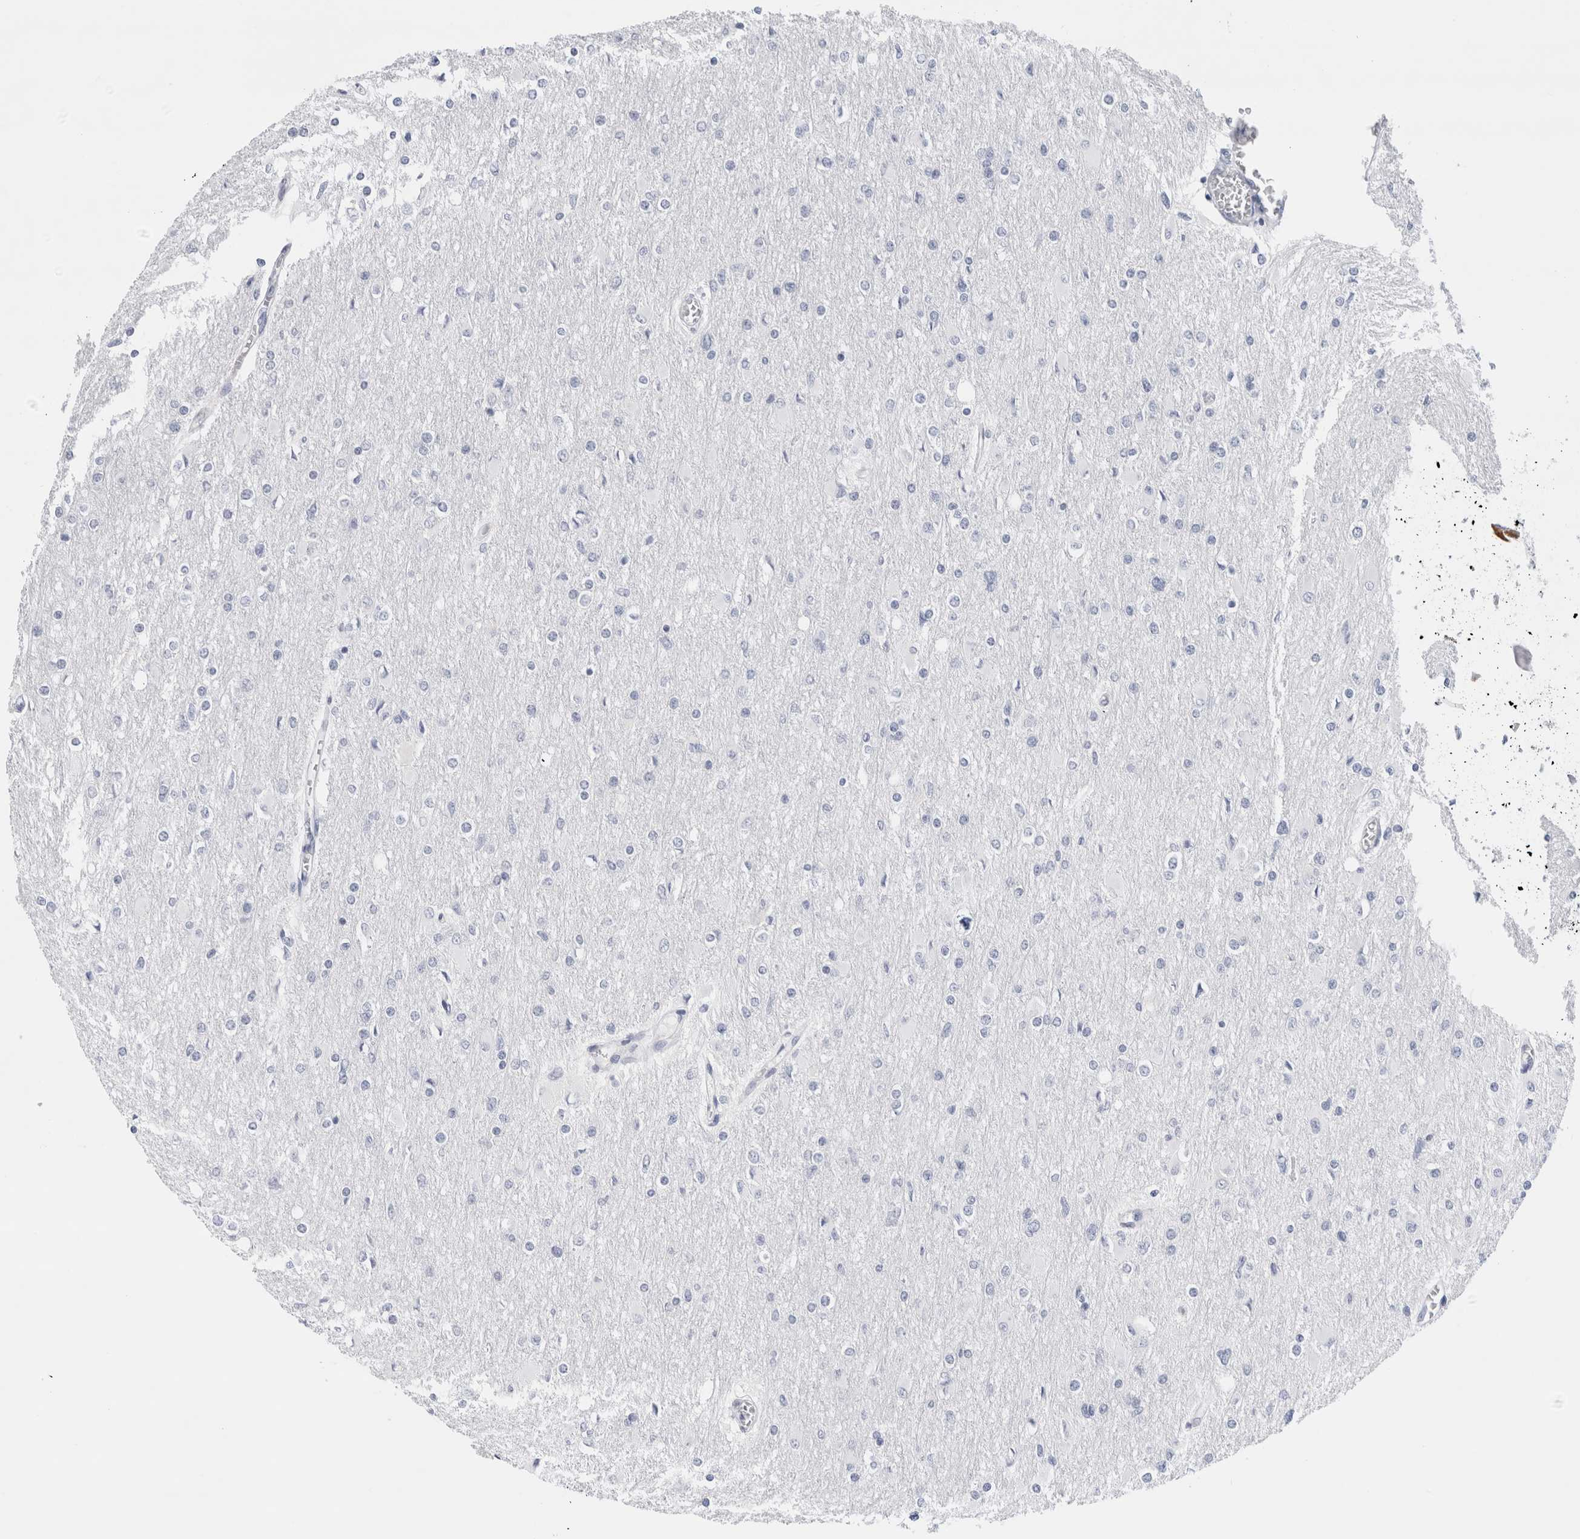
{"staining": {"intensity": "negative", "quantity": "none", "location": "none"}, "tissue": "glioma", "cell_type": "Tumor cells", "image_type": "cancer", "snomed": [{"axis": "morphology", "description": "Glioma, malignant, High grade"}, {"axis": "topography", "description": "Cerebral cortex"}], "caption": "DAB (3,3'-diaminobenzidine) immunohistochemical staining of human malignant high-grade glioma shows no significant staining in tumor cells.", "gene": "ECHDC2", "patient": {"sex": "female", "age": 36}}